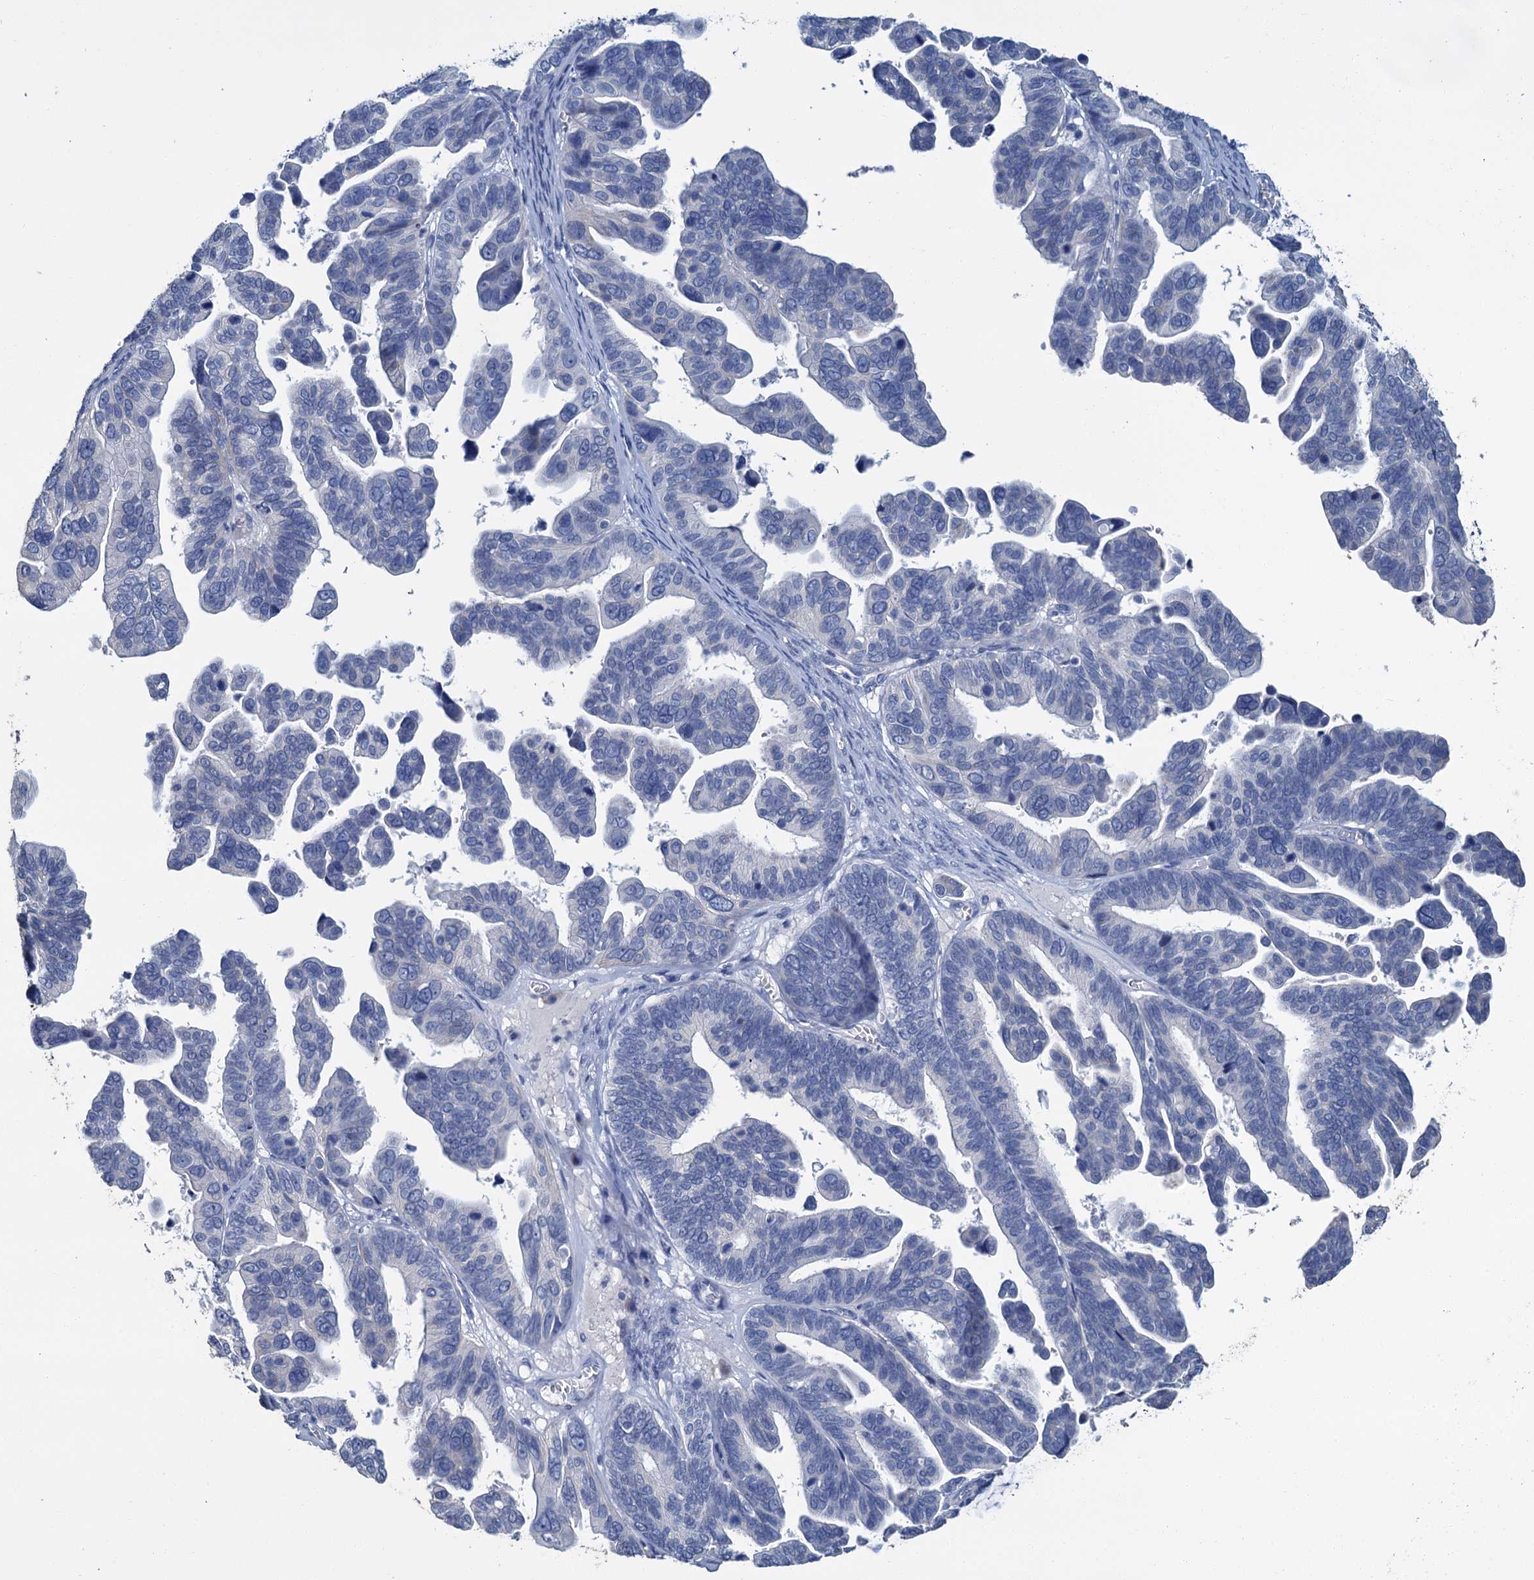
{"staining": {"intensity": "negative", "quantity": "none", "location": "none"}, "tissue": "ovarian cancer", "cell_type": "Tumor cells", "image_type": "cancer", "snomed": [{"axis": "morphology", "description": "Cystadenocarcinoma, serous, NOS"}, {"axis": "topography", "description": "Ovary"}], "caption": "Tumor cells are negative for brown protein staining in ovarian cancer (serous cystadenocarcinoma).", "gene": "SNCB", "patient": {"sex": "female", "age": 56}}